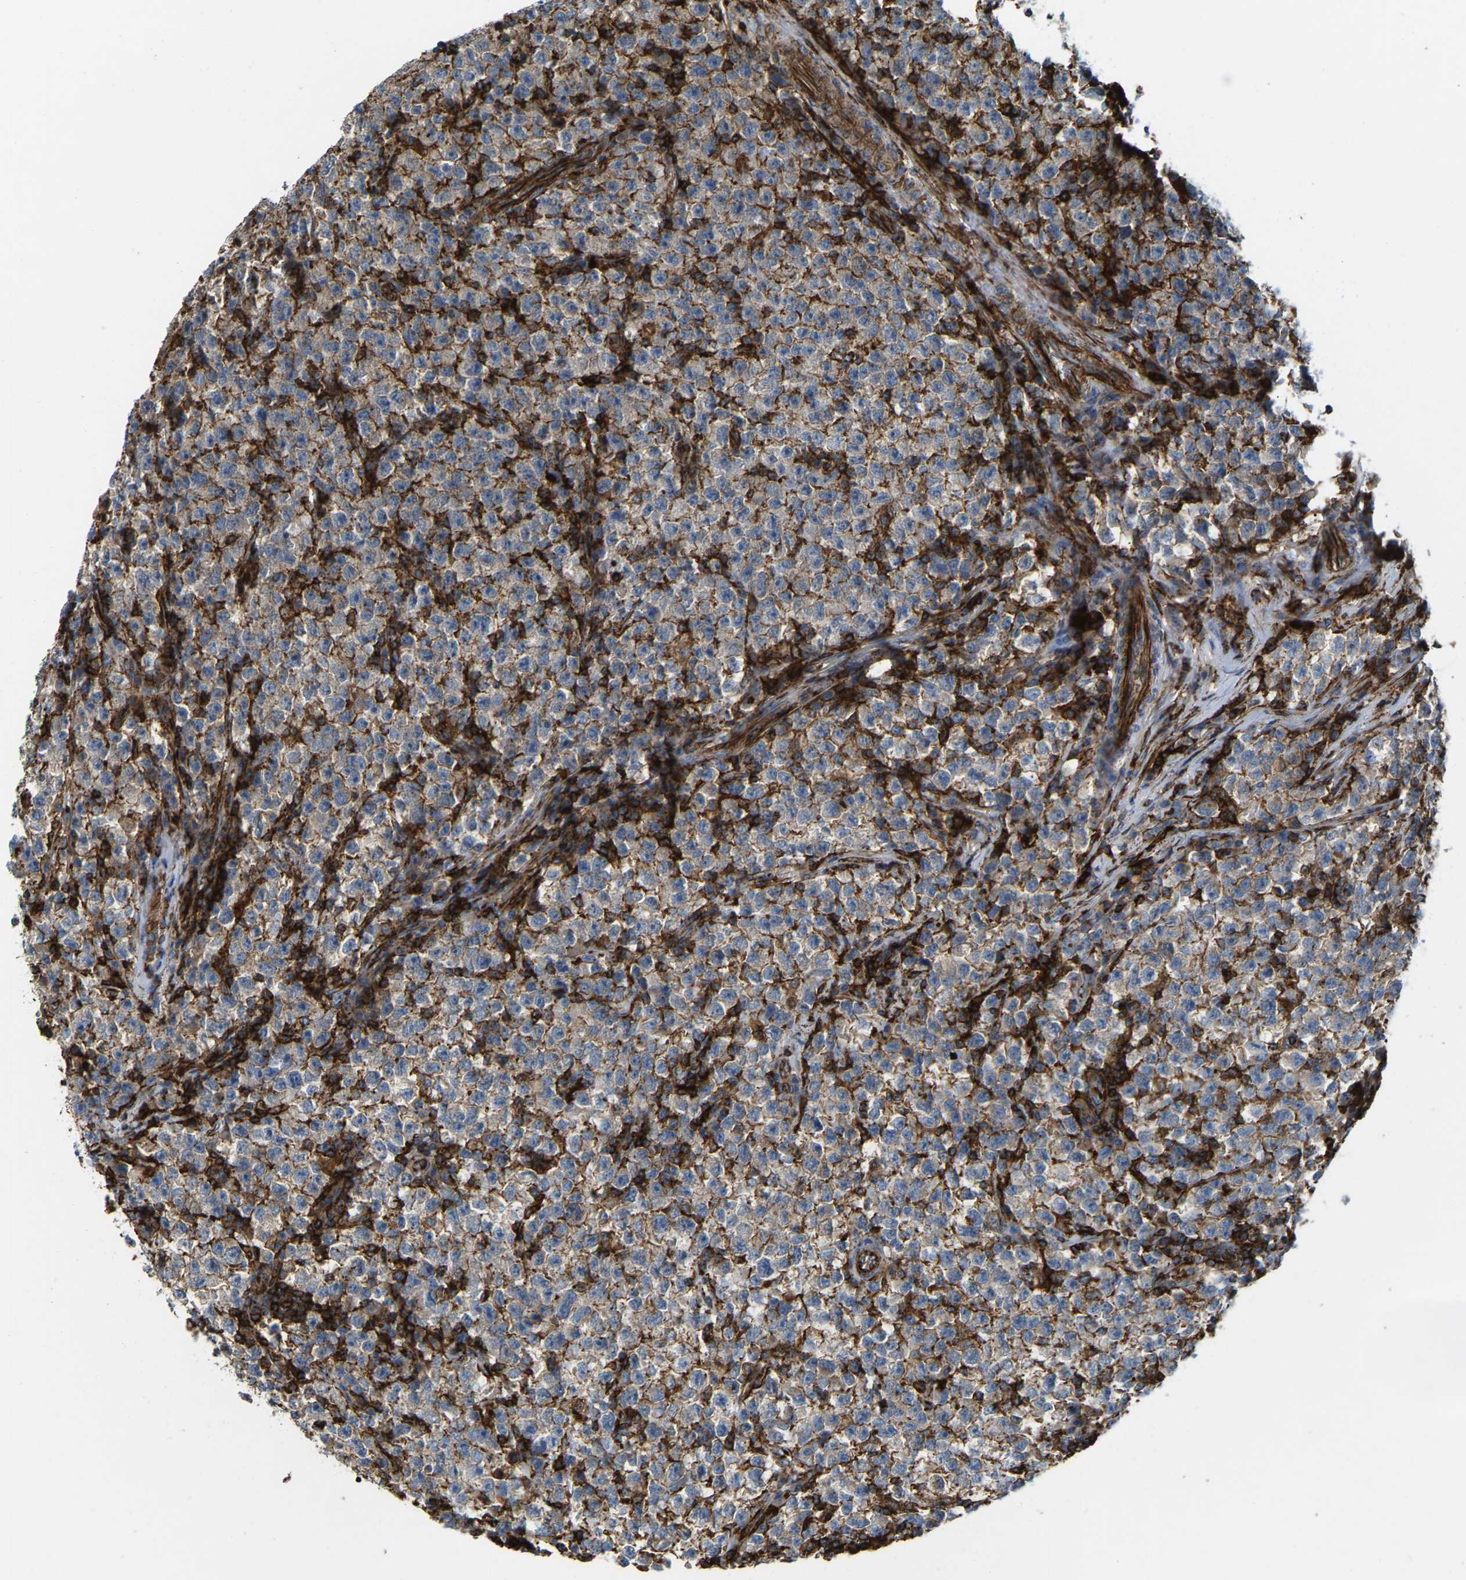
{"staining": {"intensity": "moderate", "quantity": "25%-75%", "location": "cytoplasmic/membranous"}, "tissue": "testis cancer", "cell_type": "Tumor cells", "image_type": "cancer", "snomed": [{"axis": "morphology", "description": "Seminoma, NOS"}, {"axis": "topography", "description": "Testis"}], "caption": "This photomicrograph shows immunohistochemistry (IHC) staining of human testis cancer (seminoma), with medium moderate cytoplasmic/membranous staining in approximately 25%-75% of tumor cells.", "gene": "AGPAT2", "patient": {"sex": "male", "age": 22}}